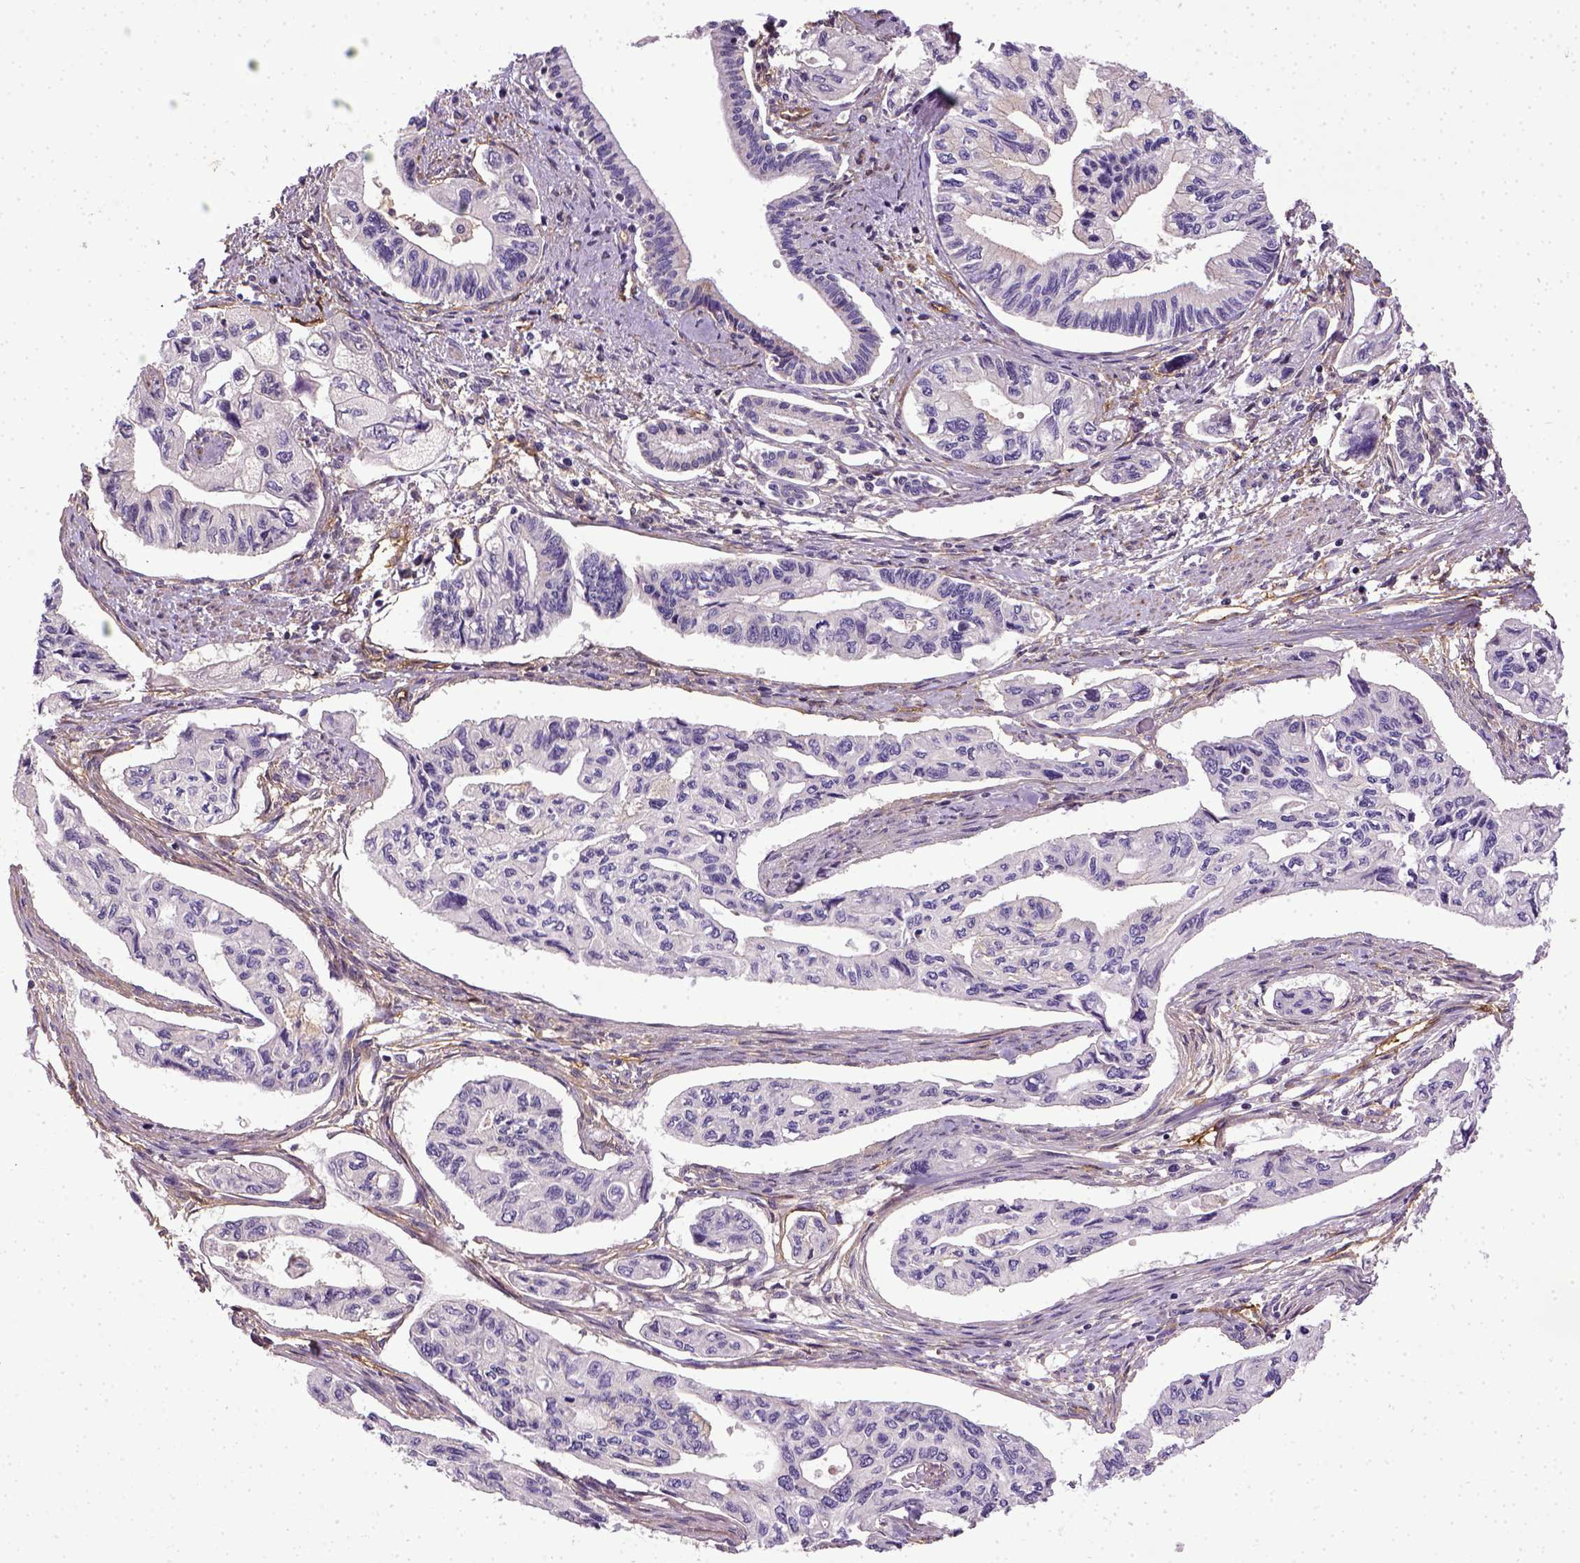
{"staining": {"intensity": "negative", "quantity": "none", "location": "none"}, "tissue": "pancreatic cancer", "cell_type": "Tumor cells", "image_type": "cancer", "snomed": [{"axis": "morphology", "description": "Adenocarcinoma, NOS"}, {"axis": "topography", "description": "Pancreas"}], "caption": "Photomicrograph shows no significant protein positivity in tumor cells of pancreatic cancer.", "gene": "ENG", "patient": {"sex": "female", "age": 76}}